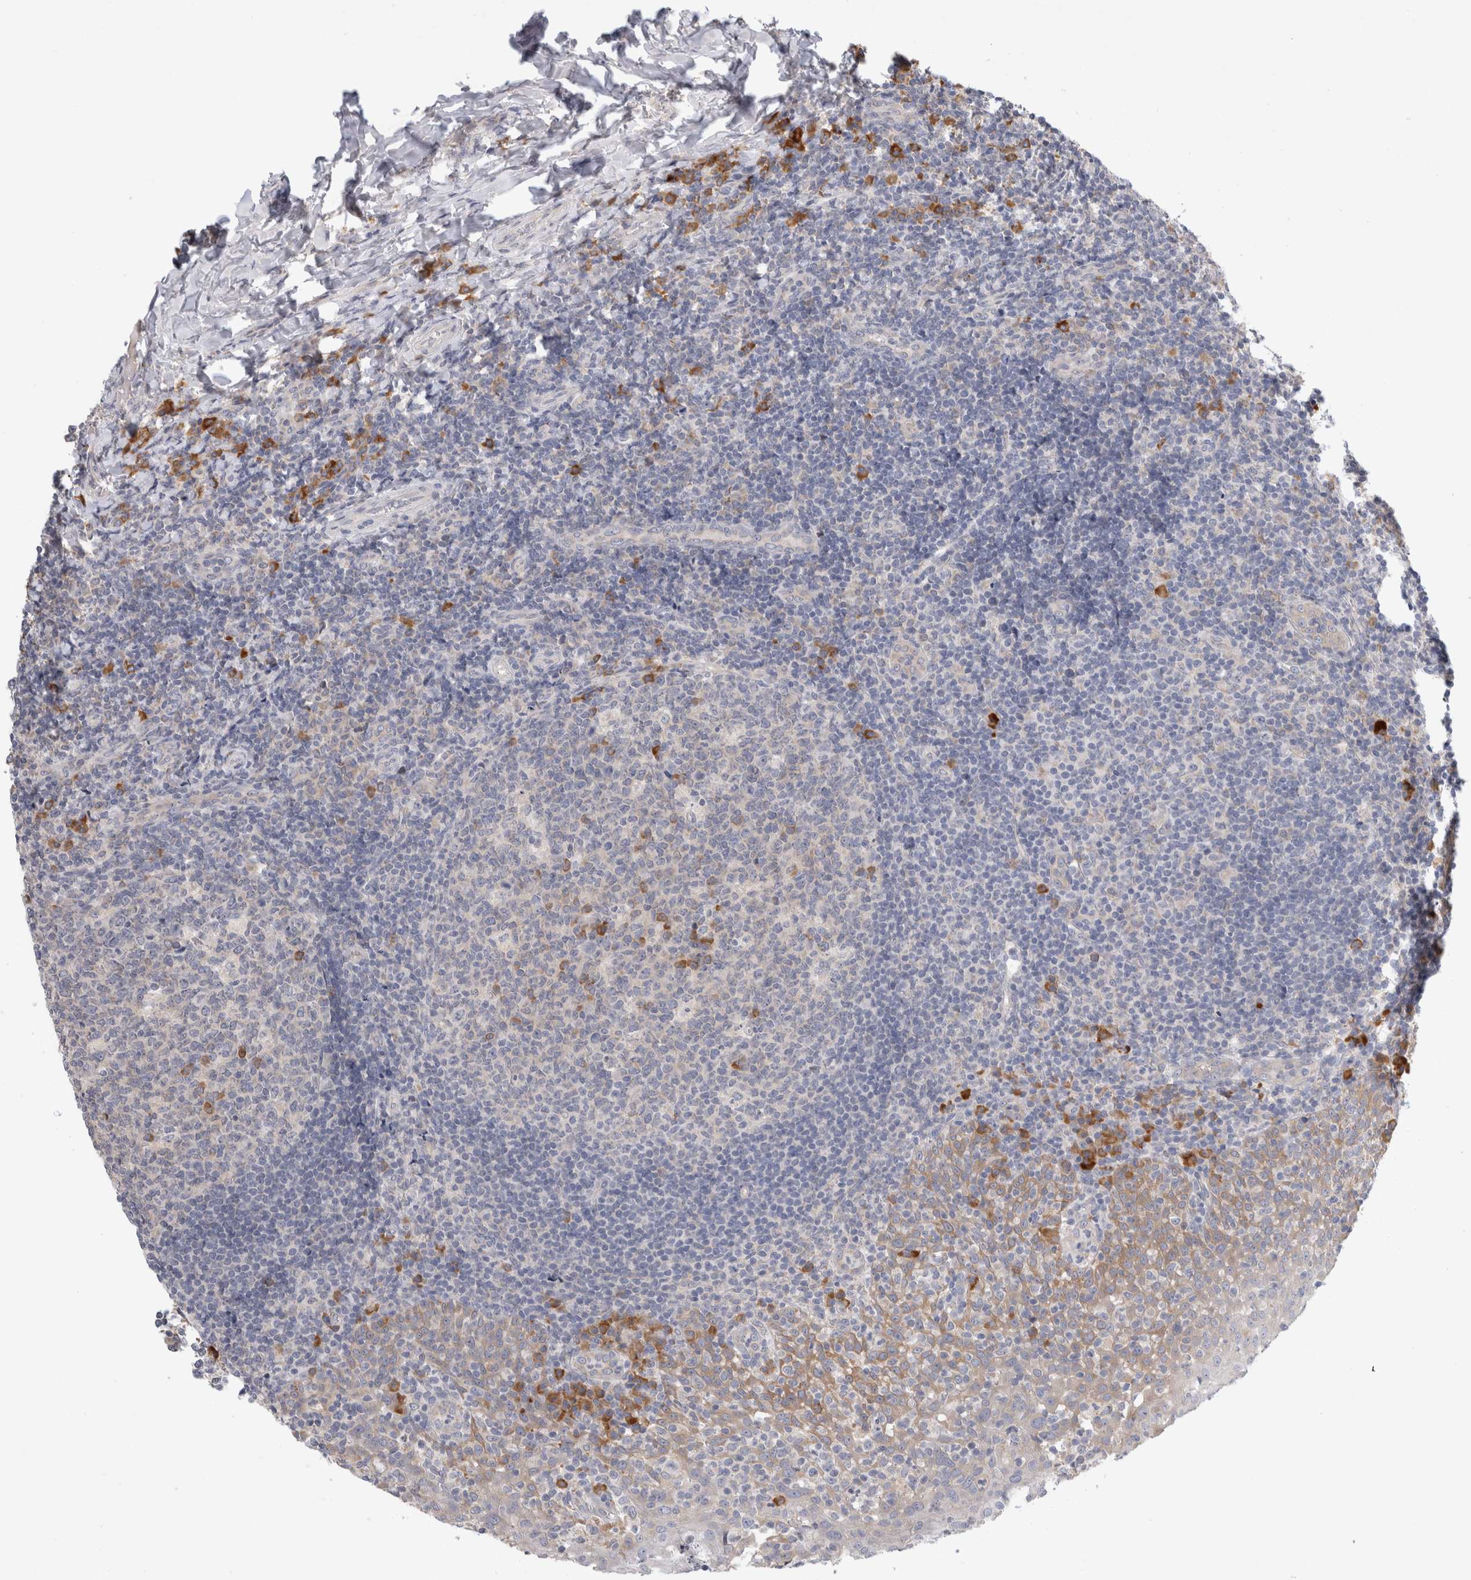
{"staining": {"intensity": "moderate", "quantity": "<25%", "location": "cytoplasmic/membranous"}, "tissue": "tonsil", "cell_type": "Germinal center cells", "image_type": "normal", "snomed": [{"axis": "morphology", "description": "Normal tissue, NOS"}, {"axis": "topography", "description": "Tonsil"}], "caption": "High-power microscopy captured an immunohistochemistry (IHC) histopathology image of unremarkable tonsil, revealing moderate cytoplasmic/membranous expression in about <25% of germinal center cells.", "gene": "NEDD4L", "patient": {"sex": "female", "age": 19}}